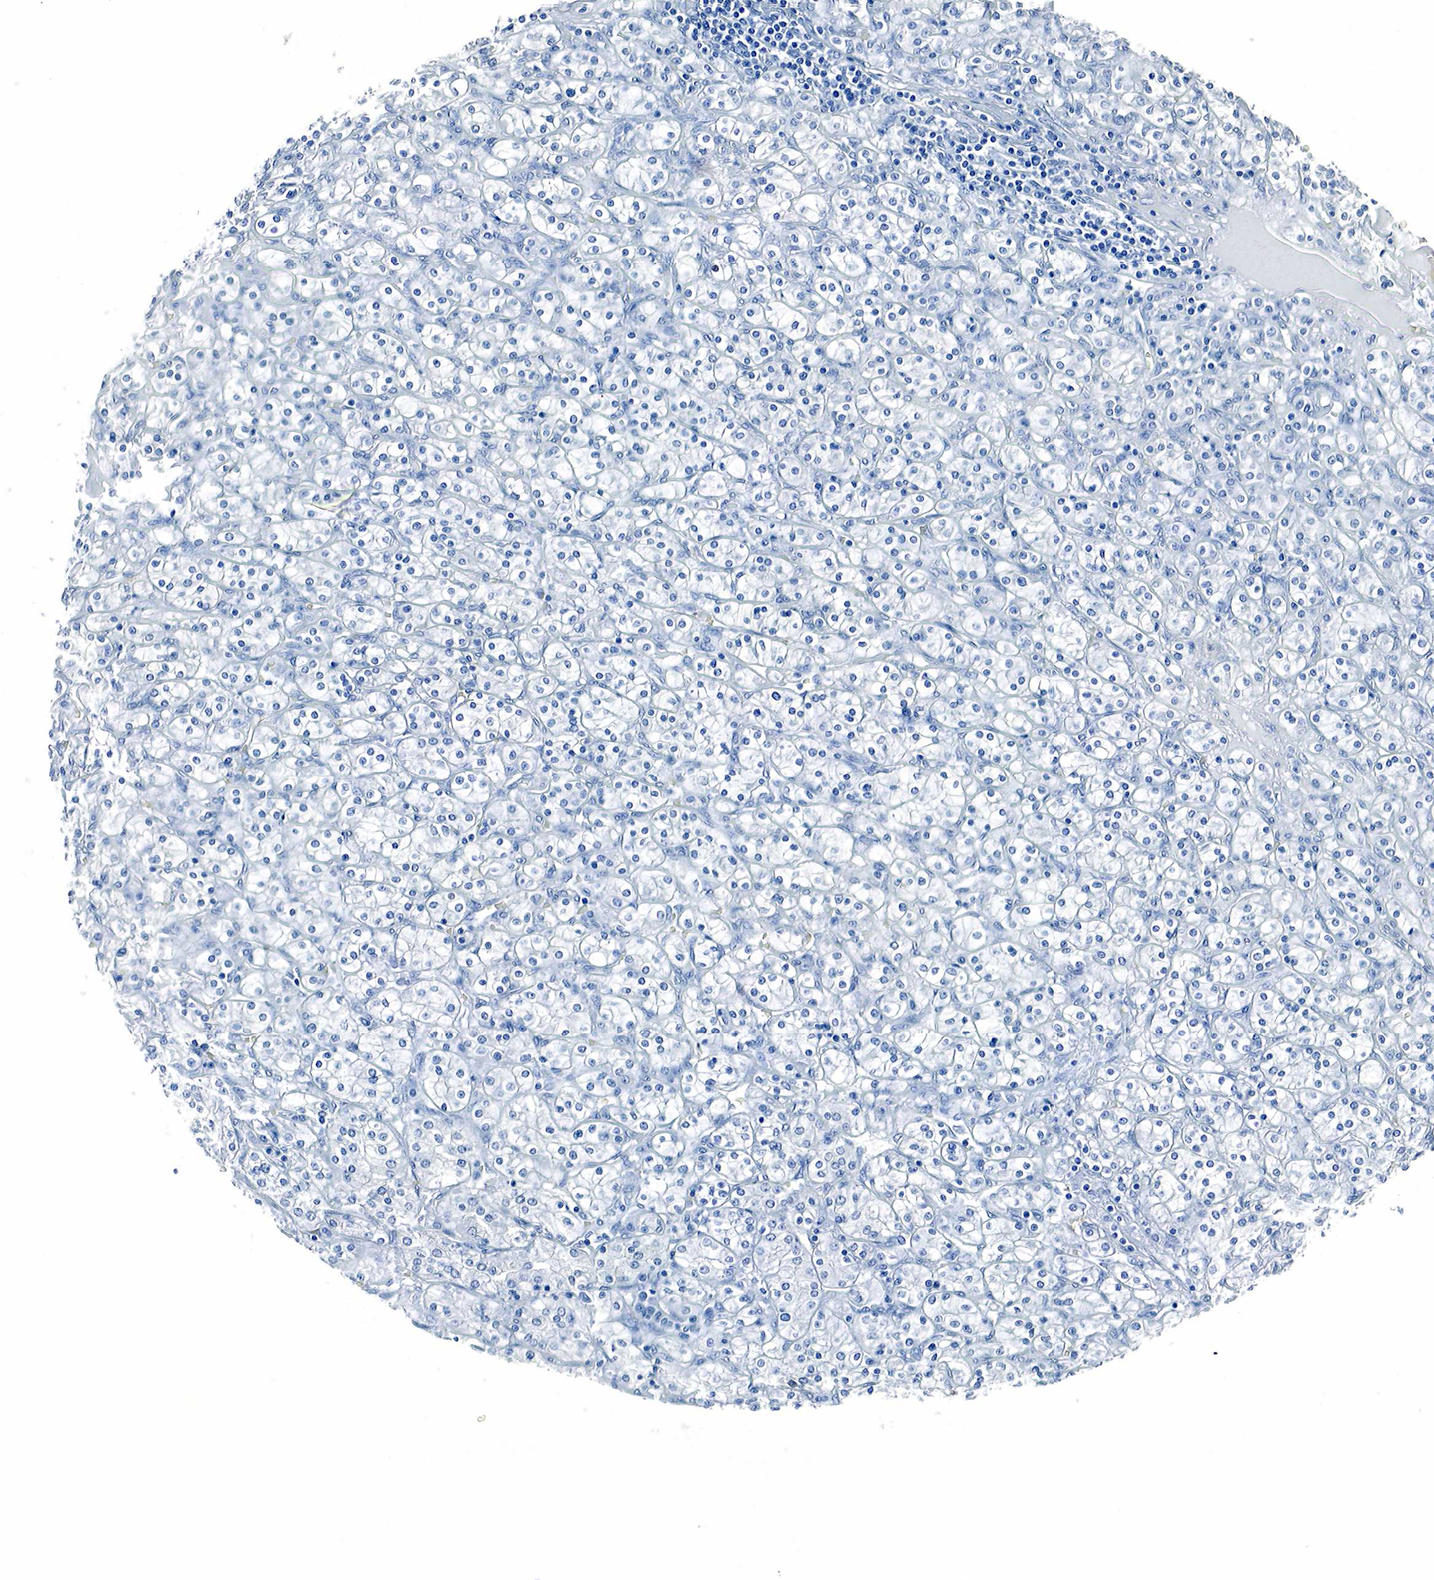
{"staining": {"intensity": "negative", "quantity": "none", "location": "none"}, "tissue": "renal cancer", "cell_type": "Tumor cells", "image_type": "cancer", "snomed": [{"axis": "morphology", "description": "Adenocarcinoma, NOS"}, {"axis": "topography", "description": "Kidney"}], "caption": "Immunohistochemistry histopathology image of adenocarcinoma (renal) stained for a protein (brown), which exhibits no expression in tumor cells.", "gene": "GCG", "patient": {"sex": "male", "age": 77}}